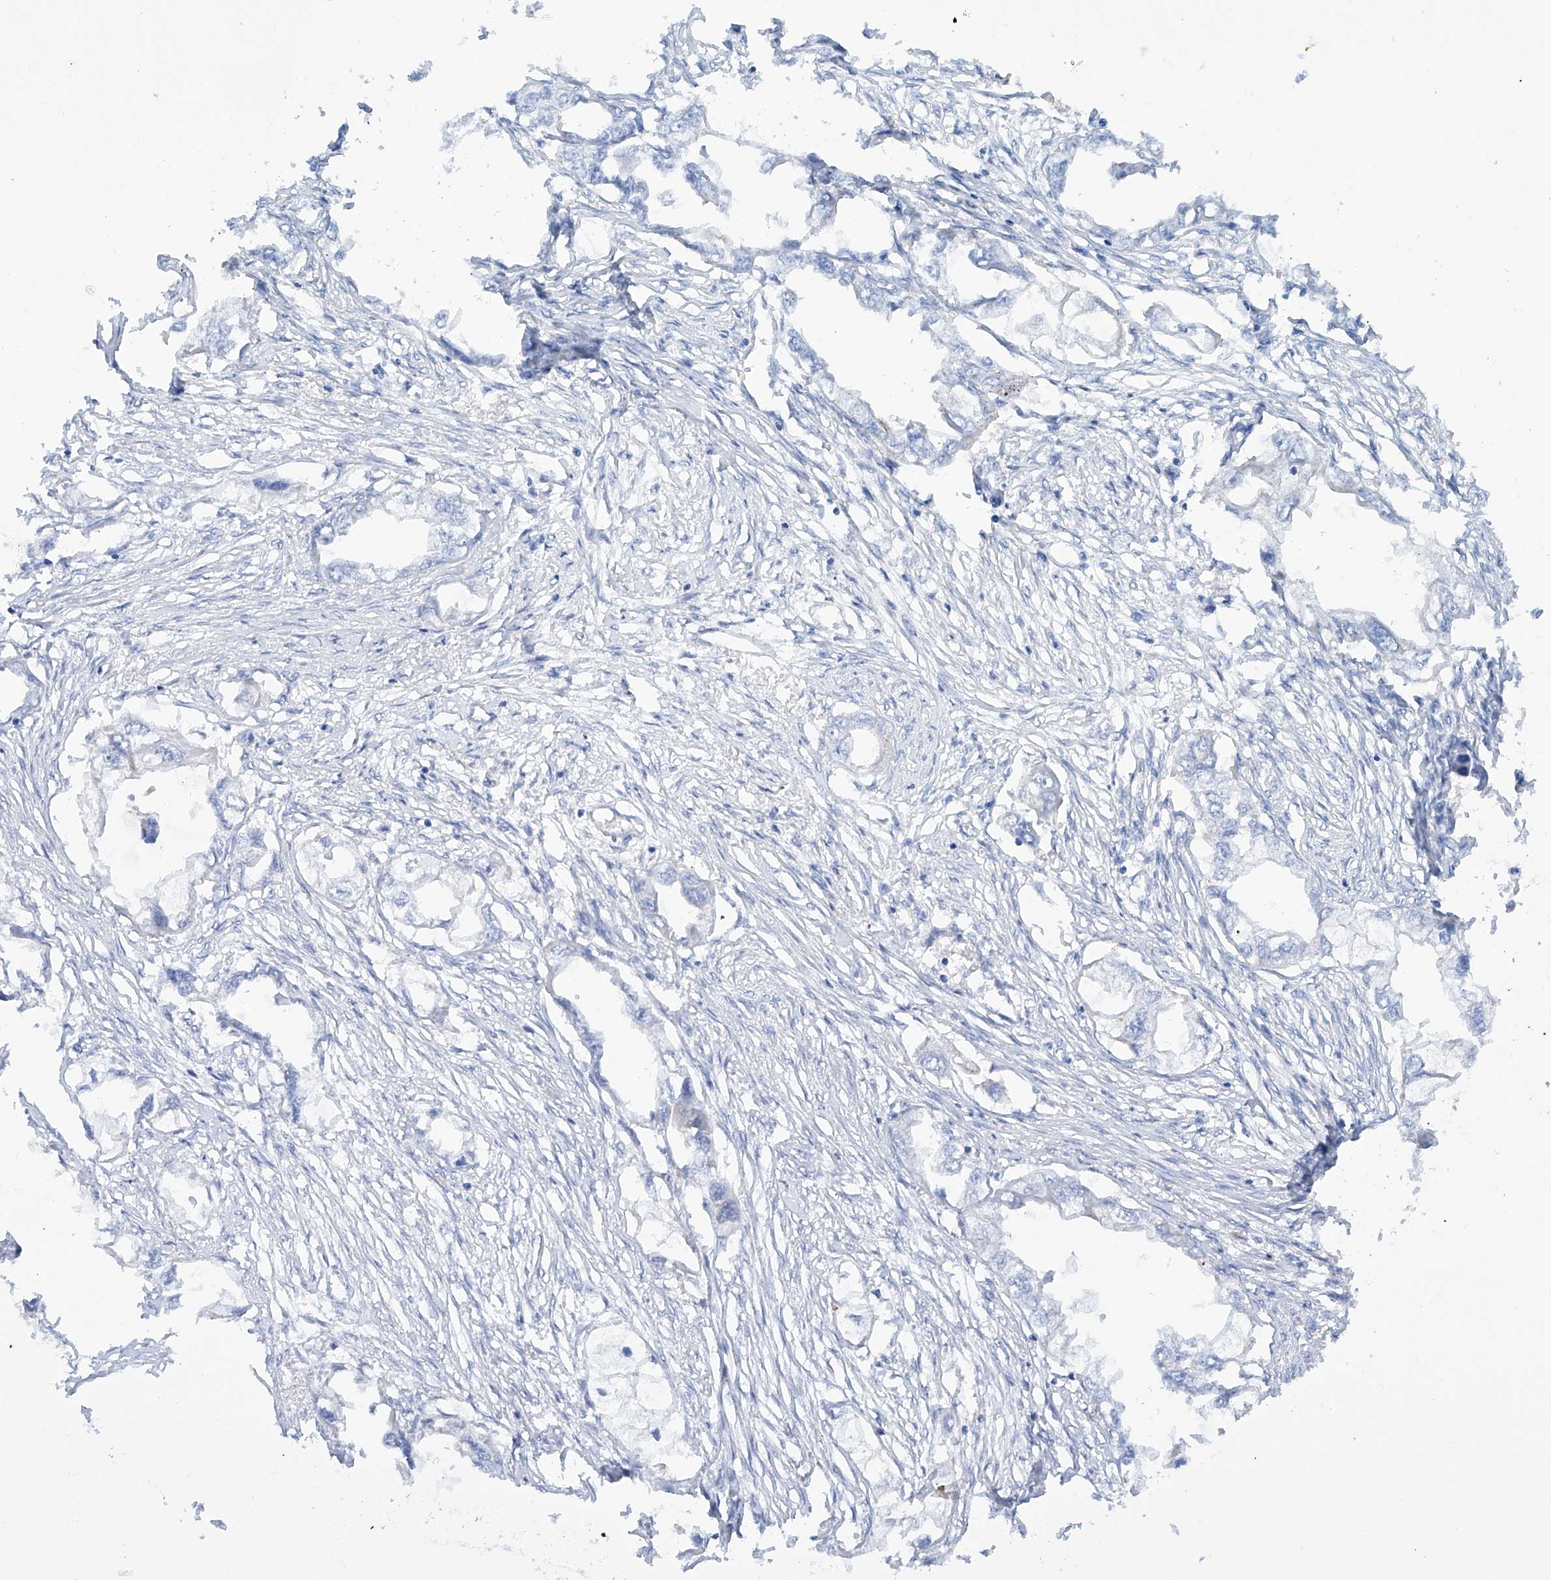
{"staining": {"intensity": "negative", "quantity": "none", "location": "none"}, "tissue": "endometrial cancer", "cell_type": "Tumor cells", "image_type": "cancer", "snomed": [{"axis": "morphology", "description": "Adenocarcinoma, NOS"}, {"axis": "morphology", "description": "Adenocarcinoma, metastatic, NOS"}, {"axis": "topography", "description": "Adipose tissue"}, {"axis": "topography", "description": "Endometrium"}], "caption": "Tumor cells show no significant staining in endometrial adenocarcinoma.", "gene": "TMEM209", "patient": {"sex": "female", "age": 67}}